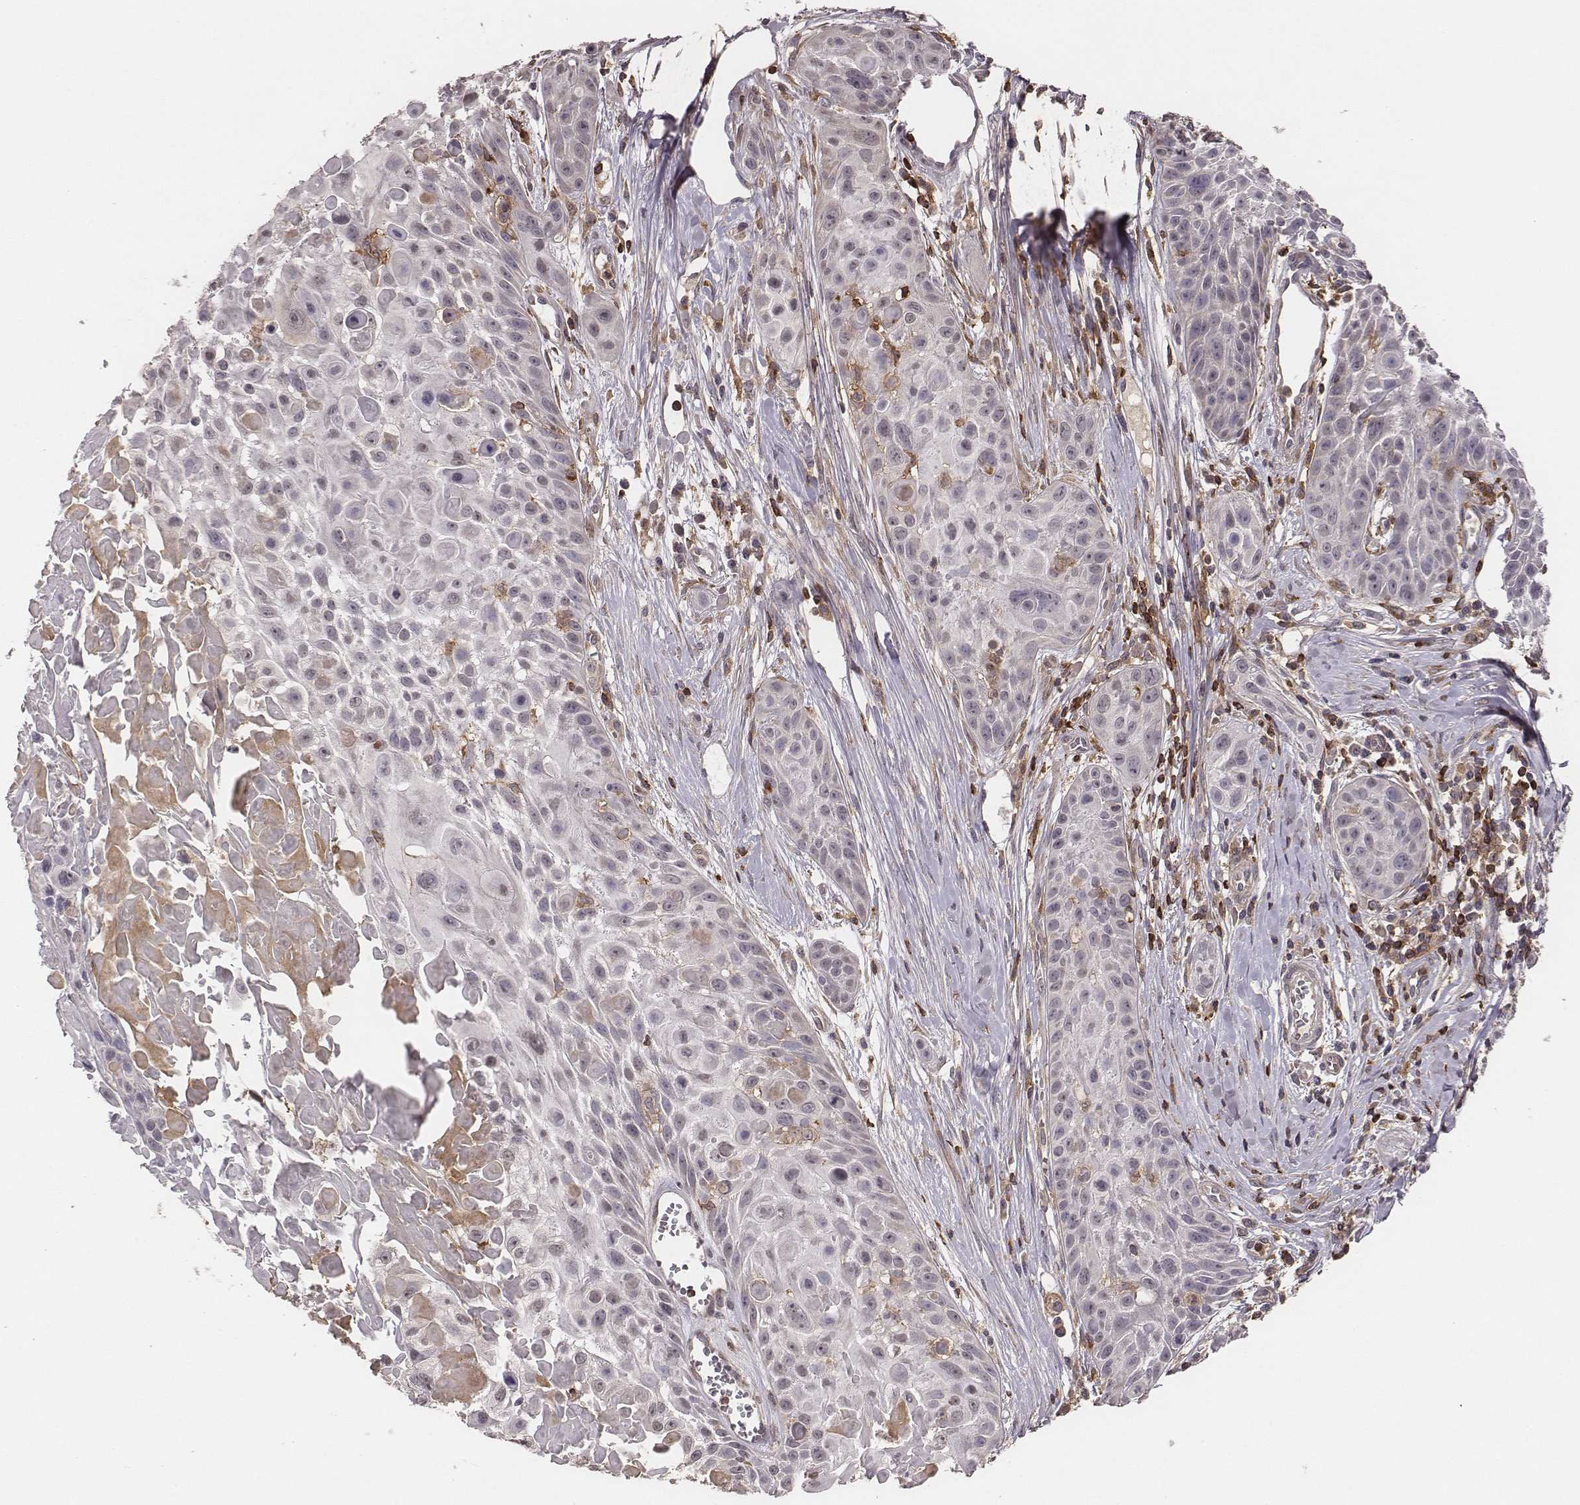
{"staining": {"intensity": "negative", "quantity": "none", "location": "none"}, "tissue": "skin cancer", "cell_type": "Tumor cells", "image_type": "cancer", "snomed": [{"axis": "morphology", "description": "Squamous cell carcinoma, NOS"}, {"axis": "topography", "description": "Skin"}, {"axis": "topography", "description": "Anal"}], "caption": "A high-resolution photomicrograph shows immunohistochemistry staining of skin cancer (squamous cell carcinoma), which reveals no significant staining in tumor cells. The staining is performed using DAB (3,3'-diaminobenzidine) brown chromogen with nuclei counter-stained in using hematoxylin.", "gene": "PILRA", "patient": {"sex": "female", "age": 75}}